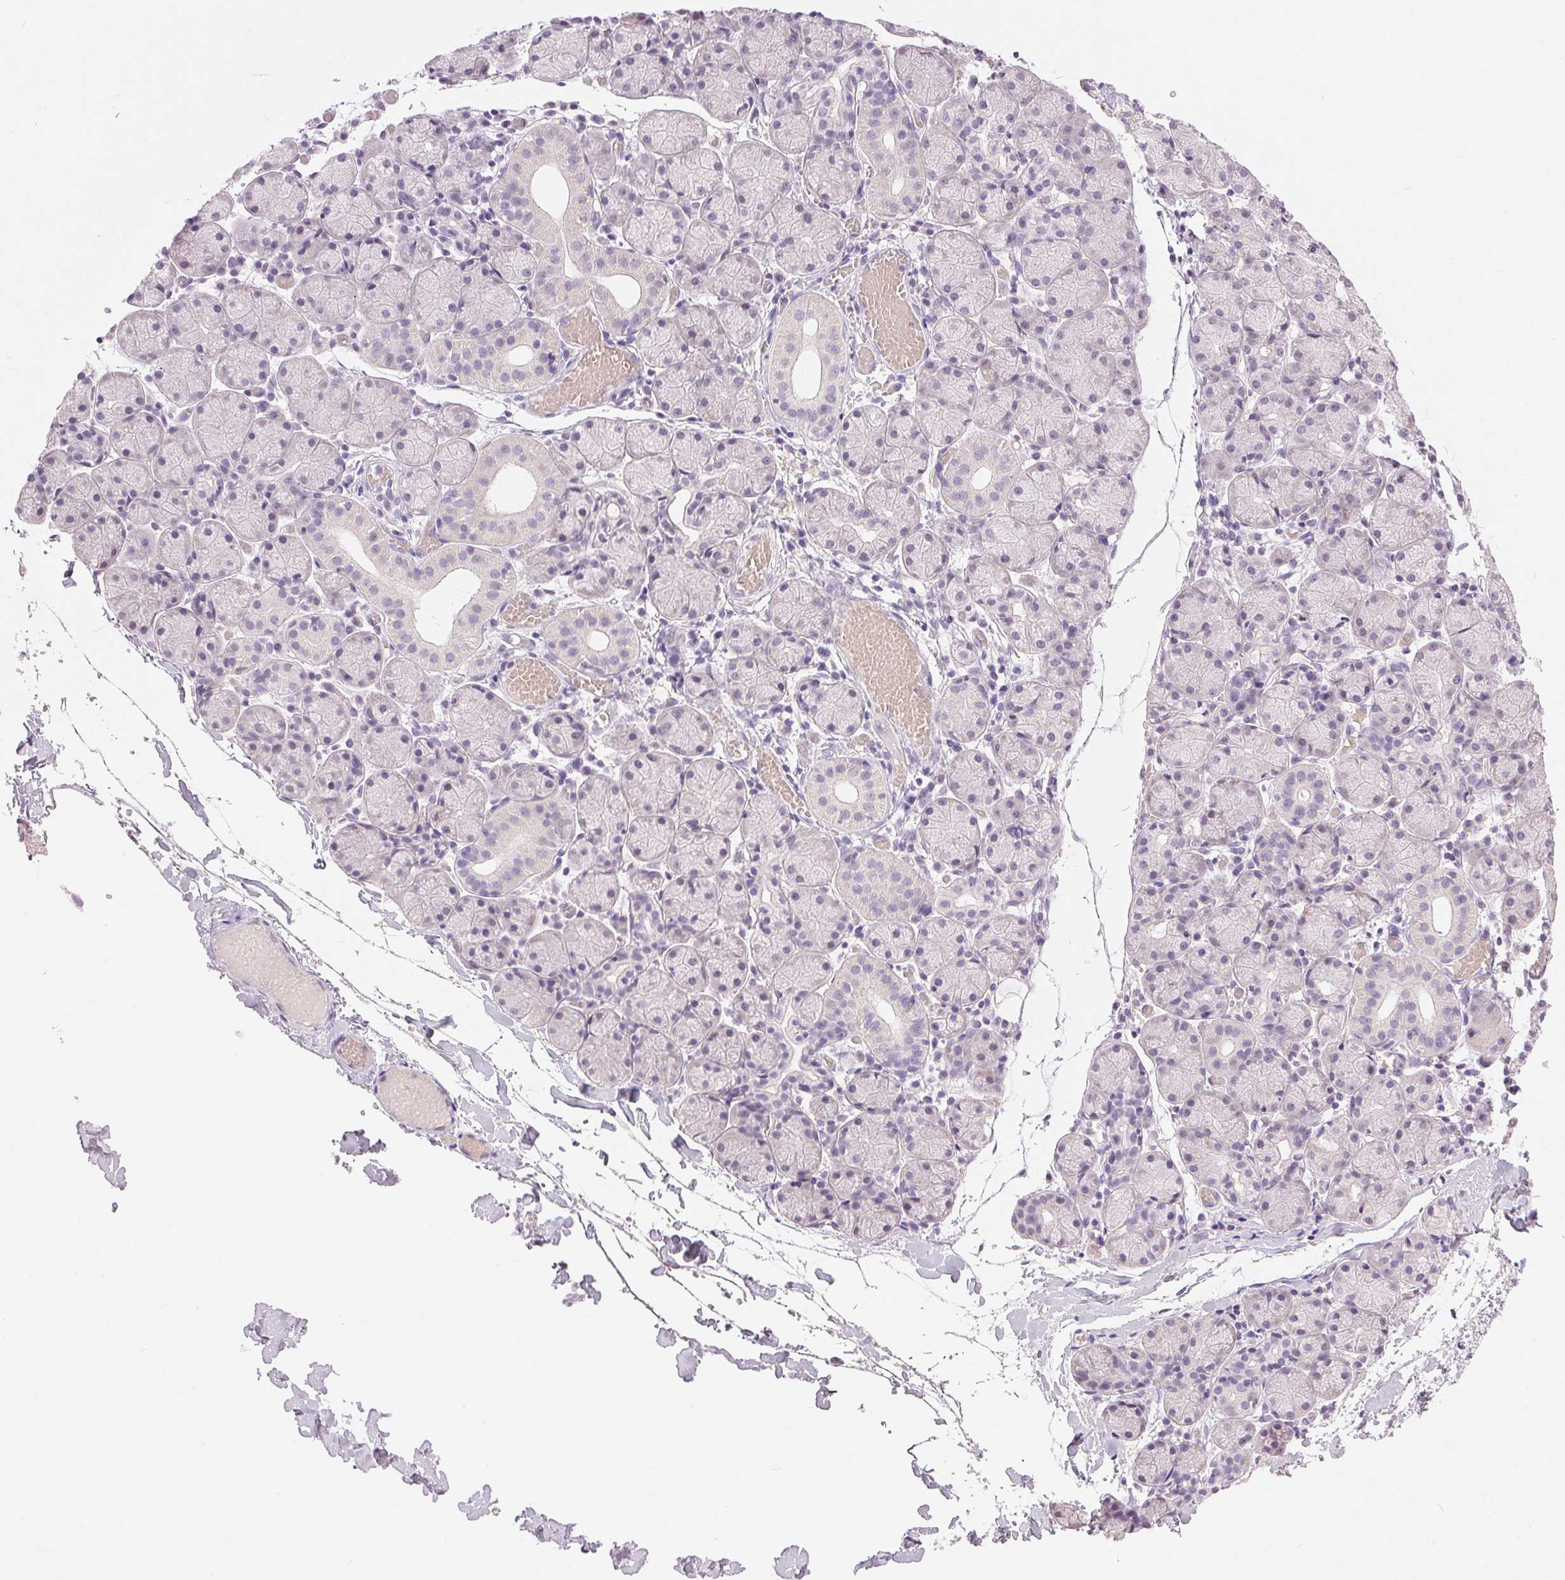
{"staining": {"intensity": "negative", "quantity": "none", "location": "none"}, "tissue": "salivary gland", "cell_type": "Glandular cells", "image_type": "normal", "snomed": [{"axis": "morphology", "description": "Normal tissue, NOS"}, {"axis": "topography", "description": "Salivary gland"}], "caption": "A high-resolution image shows IHC staining of benign salivary gland, which displays no significant positivity in glandular cells. (IHC, brightfield microscopy, high magnification).", "gene": "DSG3", "patient": {"sex": "female", "age": 24}}